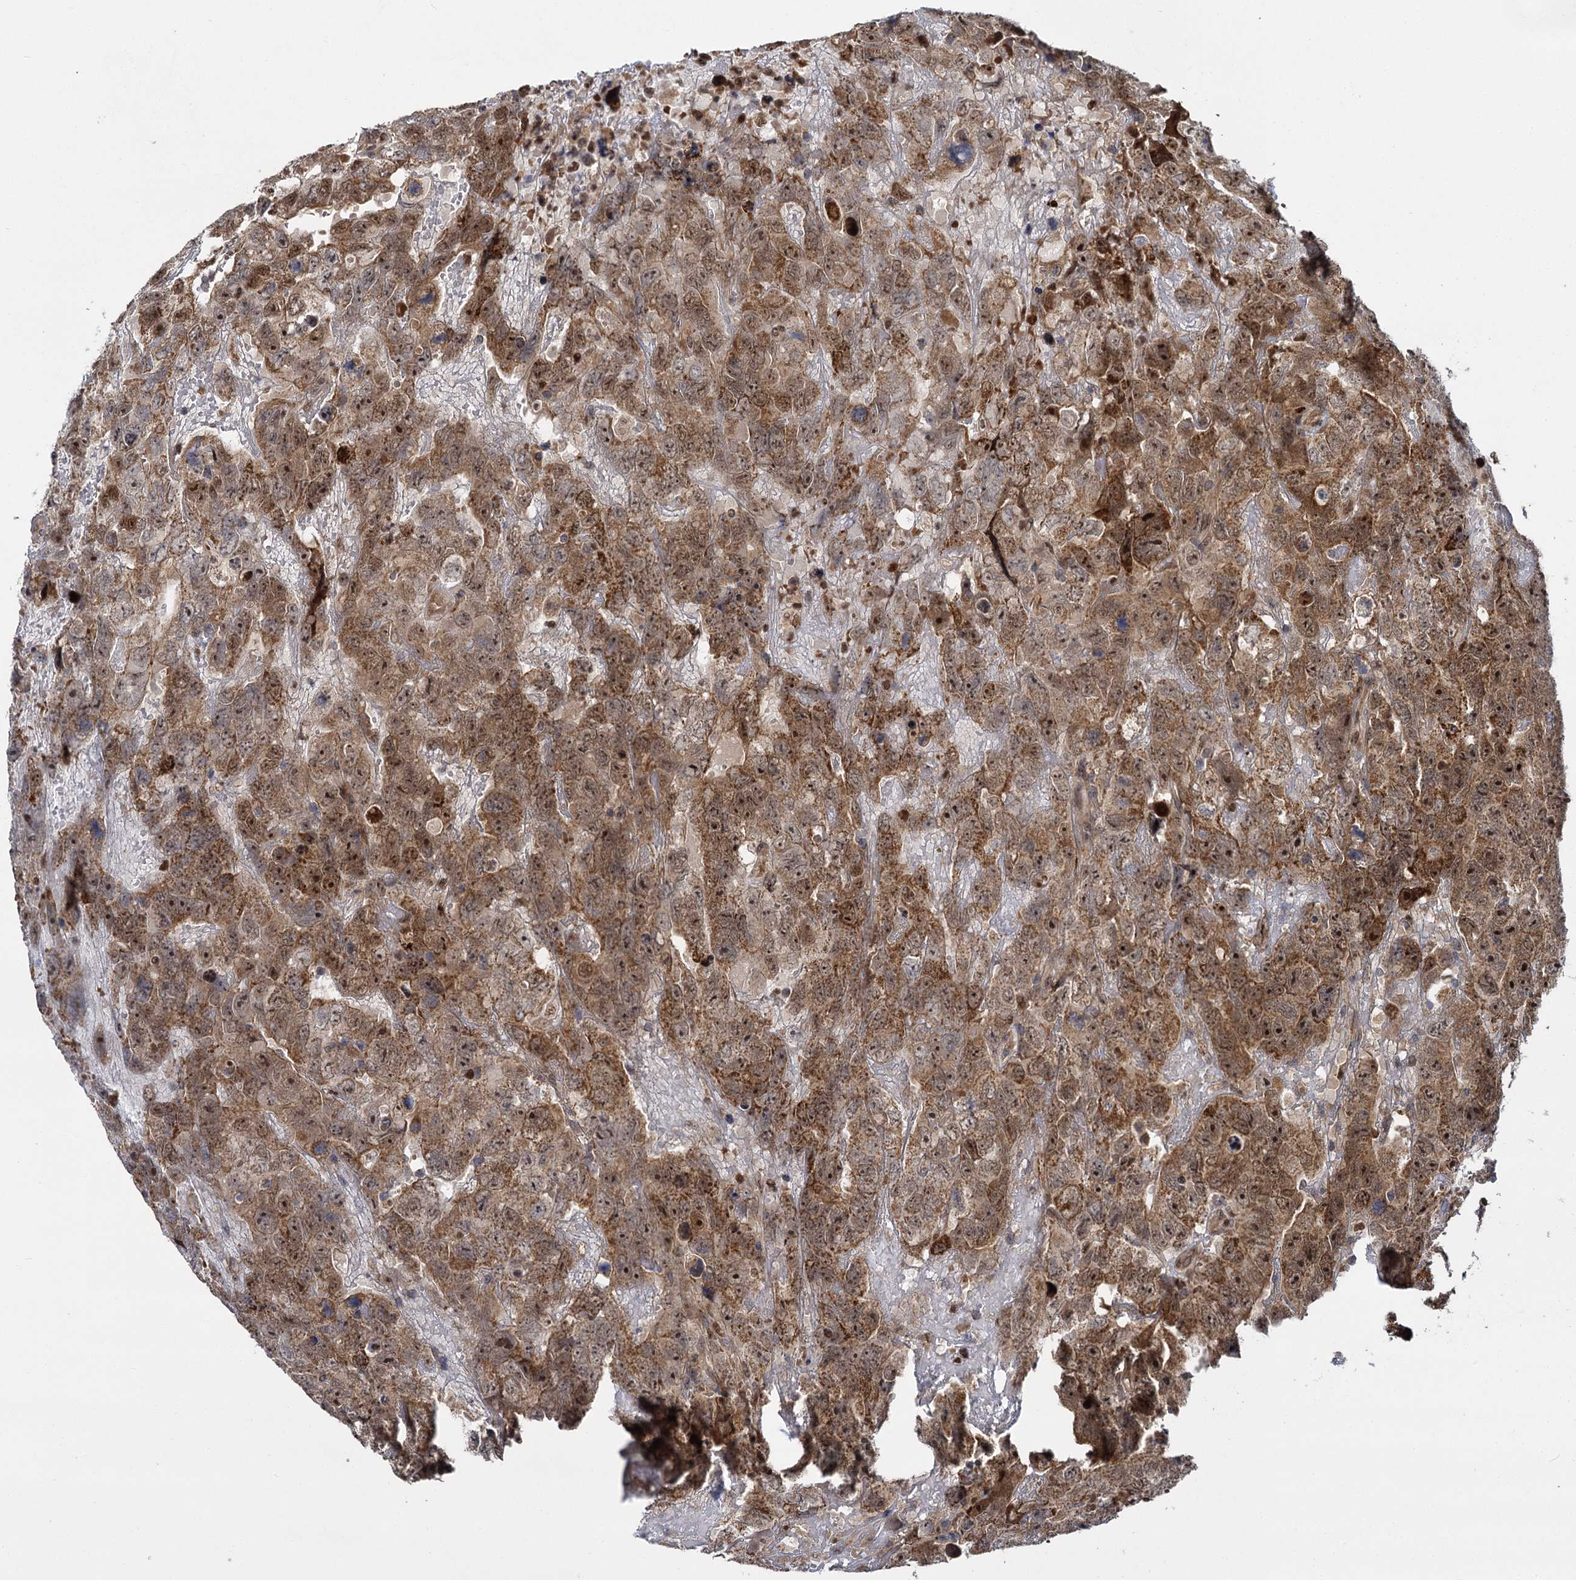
{"staining": {"intensity": "moderate", "quantity": ">75%", "location": "cytoplasmic/membranous,nuclear"}, "tissue": "testis cancer", "cell_type": "Tumor cells", "image_type": "cancer", "snomed": [{"axis": "morphology", "description": "Carcinoma, Embryonal, NOS"}, {"axis": "topography", "description": "Testis"}], "caption": "IHC photomicrograph of neoplastic tissue: testis embryonal carcinoma stained using immunohistochemistry reveals medium levels of moderate protein expression localized specifically in the cytoplasmic/membranous and nuclear of tumor cells, appearing as a cytoplasmic/membranous and nuclear brown color.", "gene": "GAL3ST4", "patient": {"sex": "male", "age": 45}}